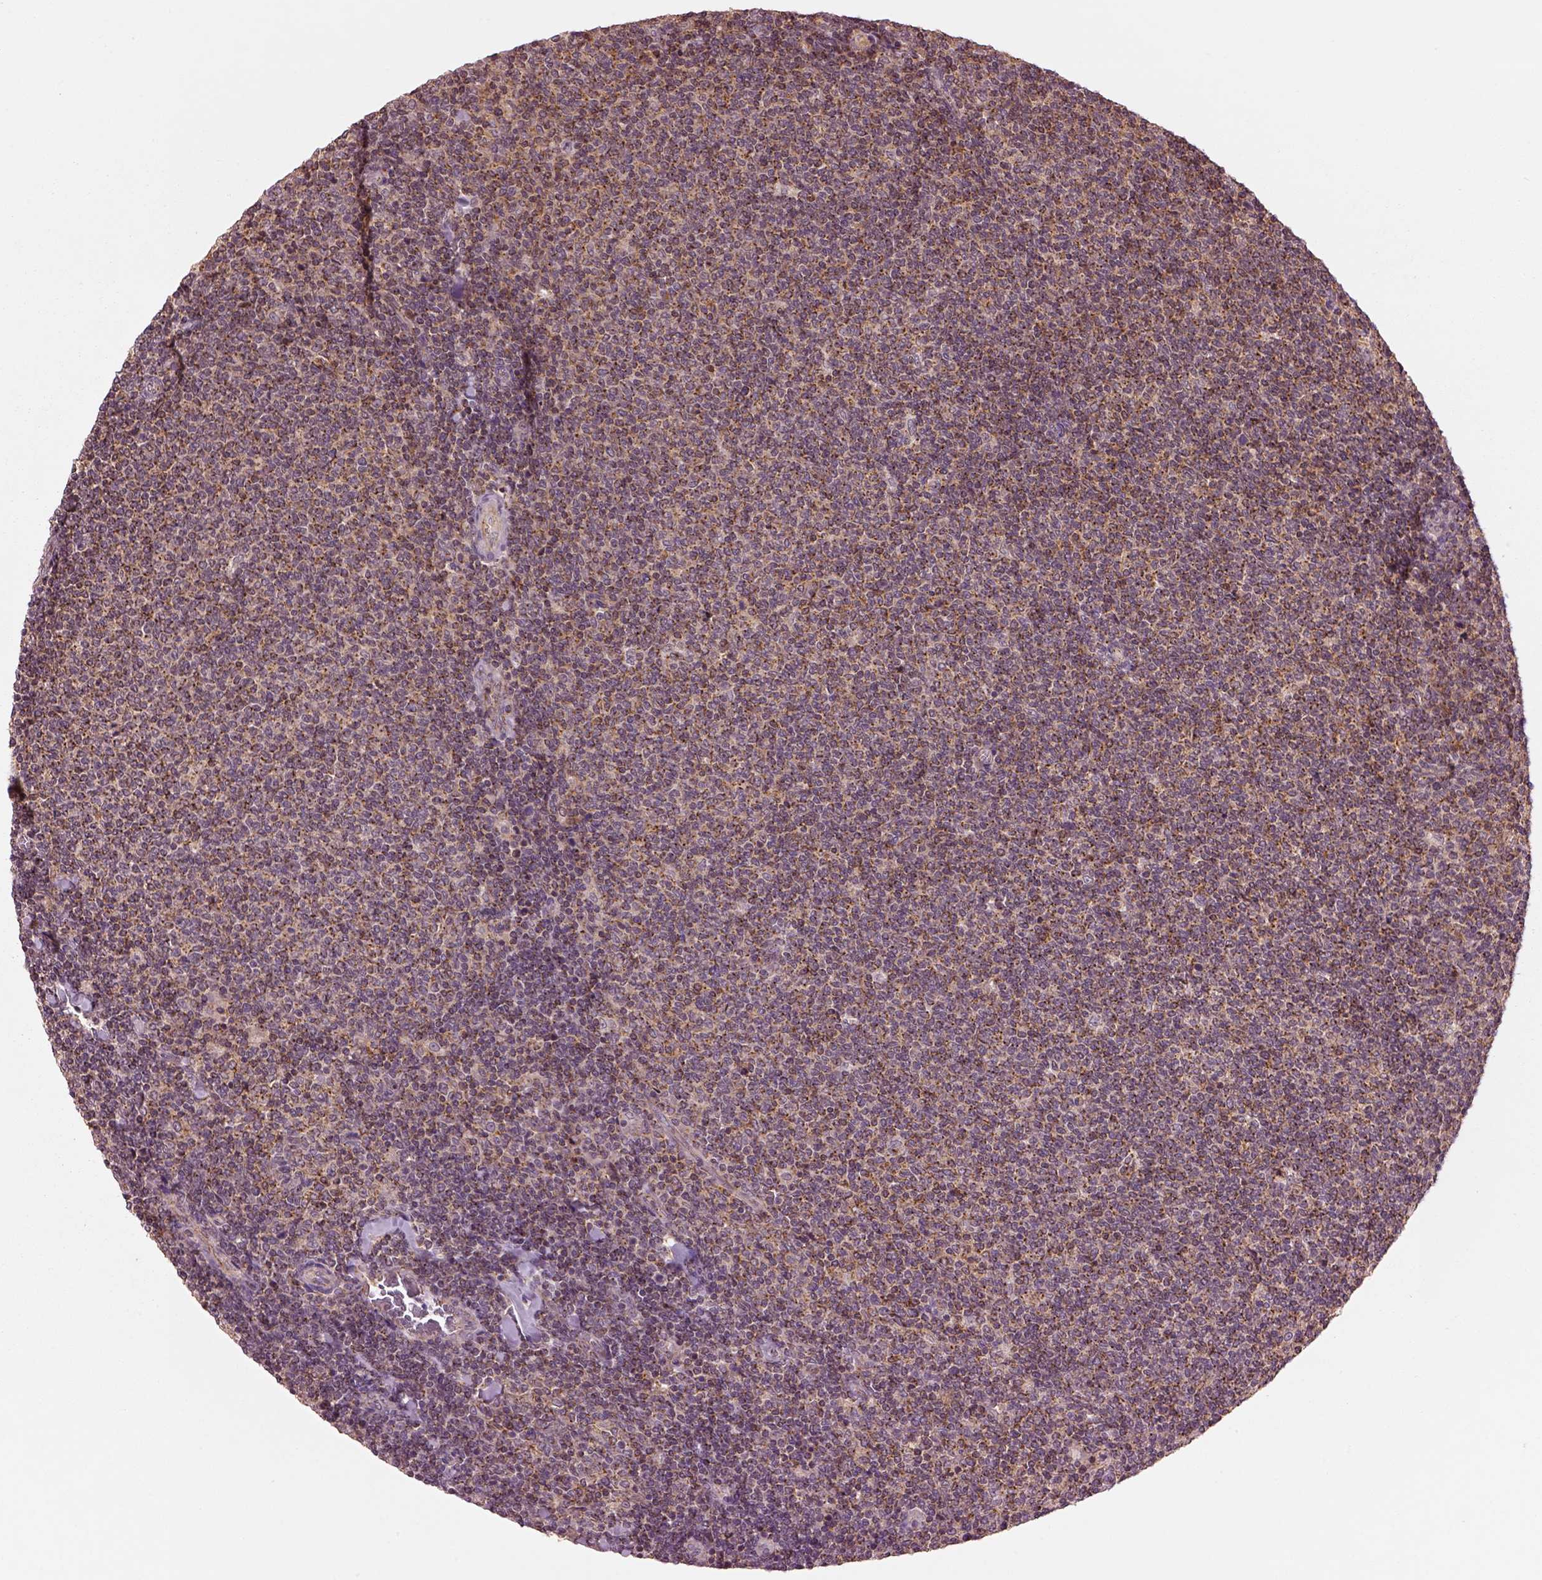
{"staining": {"intensity": "moderate", "quantity": "25%-75%", "location": "cytoplasmic/membranous"}, "tissue": "lymphoma", "cell_type": "Tumor cells", "image_type": "cancer", "snomed": [{"axis": "morphology", "description": "Malignant lymphoma, non-Hodgkin's type, Low grade"}, {"axis": "topography", "description": "Lymph node"}], "caption": "The micrograph shows a brown stain indicating the presence of a protein in the cytoplasmic/membranous of tumor cells in lymphoma.", "gene": "MTHFS", "patient": {"sex": "male", "age": 52}}